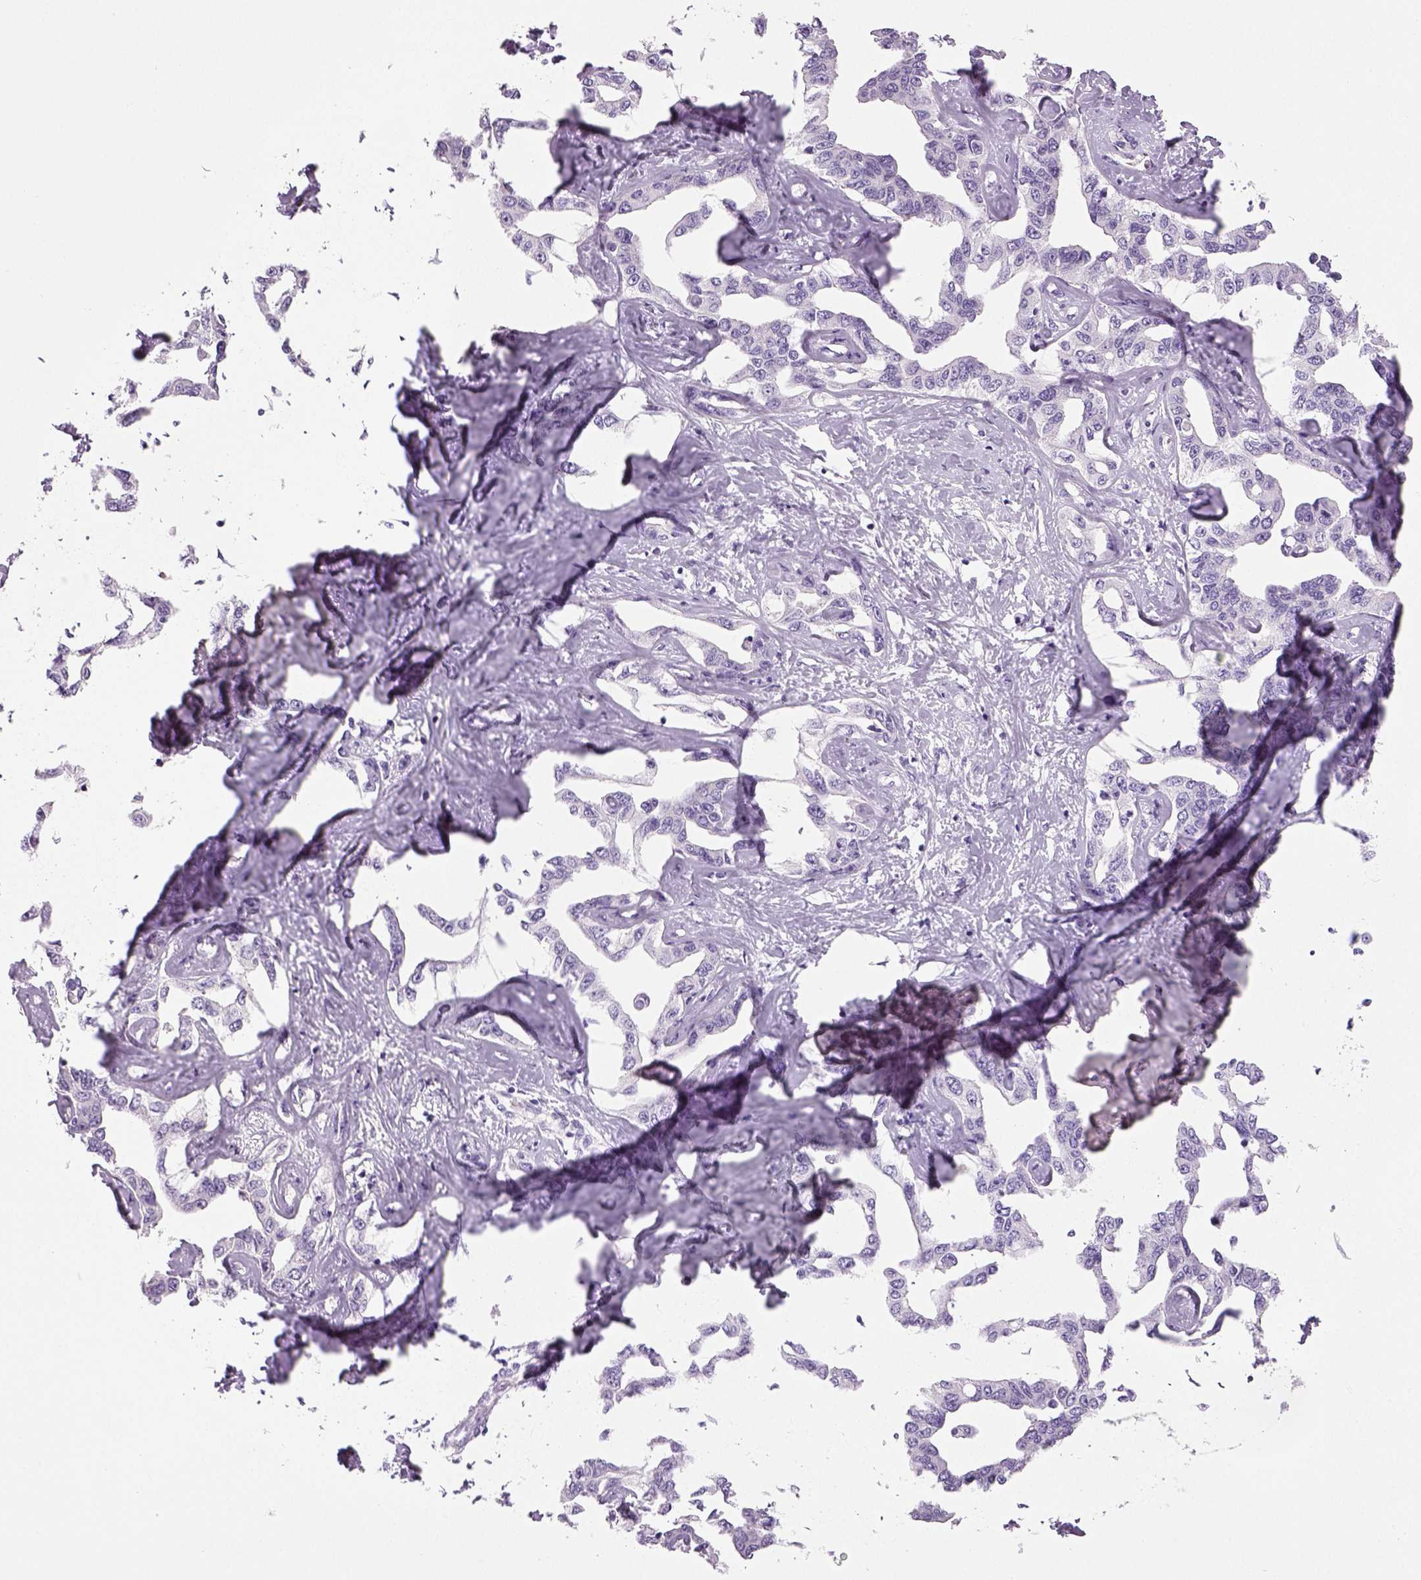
{"staining": {"intensity": "negative", "quantity": "none", "location": "none"}, "tissue": "liver cancer", "cell_type": "Tumor cells", "image_type": "cancer", "snomed": [{"axis": "morphology", "description": "Cholangiocarcinoma"}, {"axis": "topography", "description": "Liver"}], "caption": "High magnification brightfield microscopy of liver cancer stained with DAB (brown) and counterstained with hematoxylin (blue): tumor cells show no significant staining.", "gene": "NECAB2", "patient": {"sex": "male", "age": 59}}